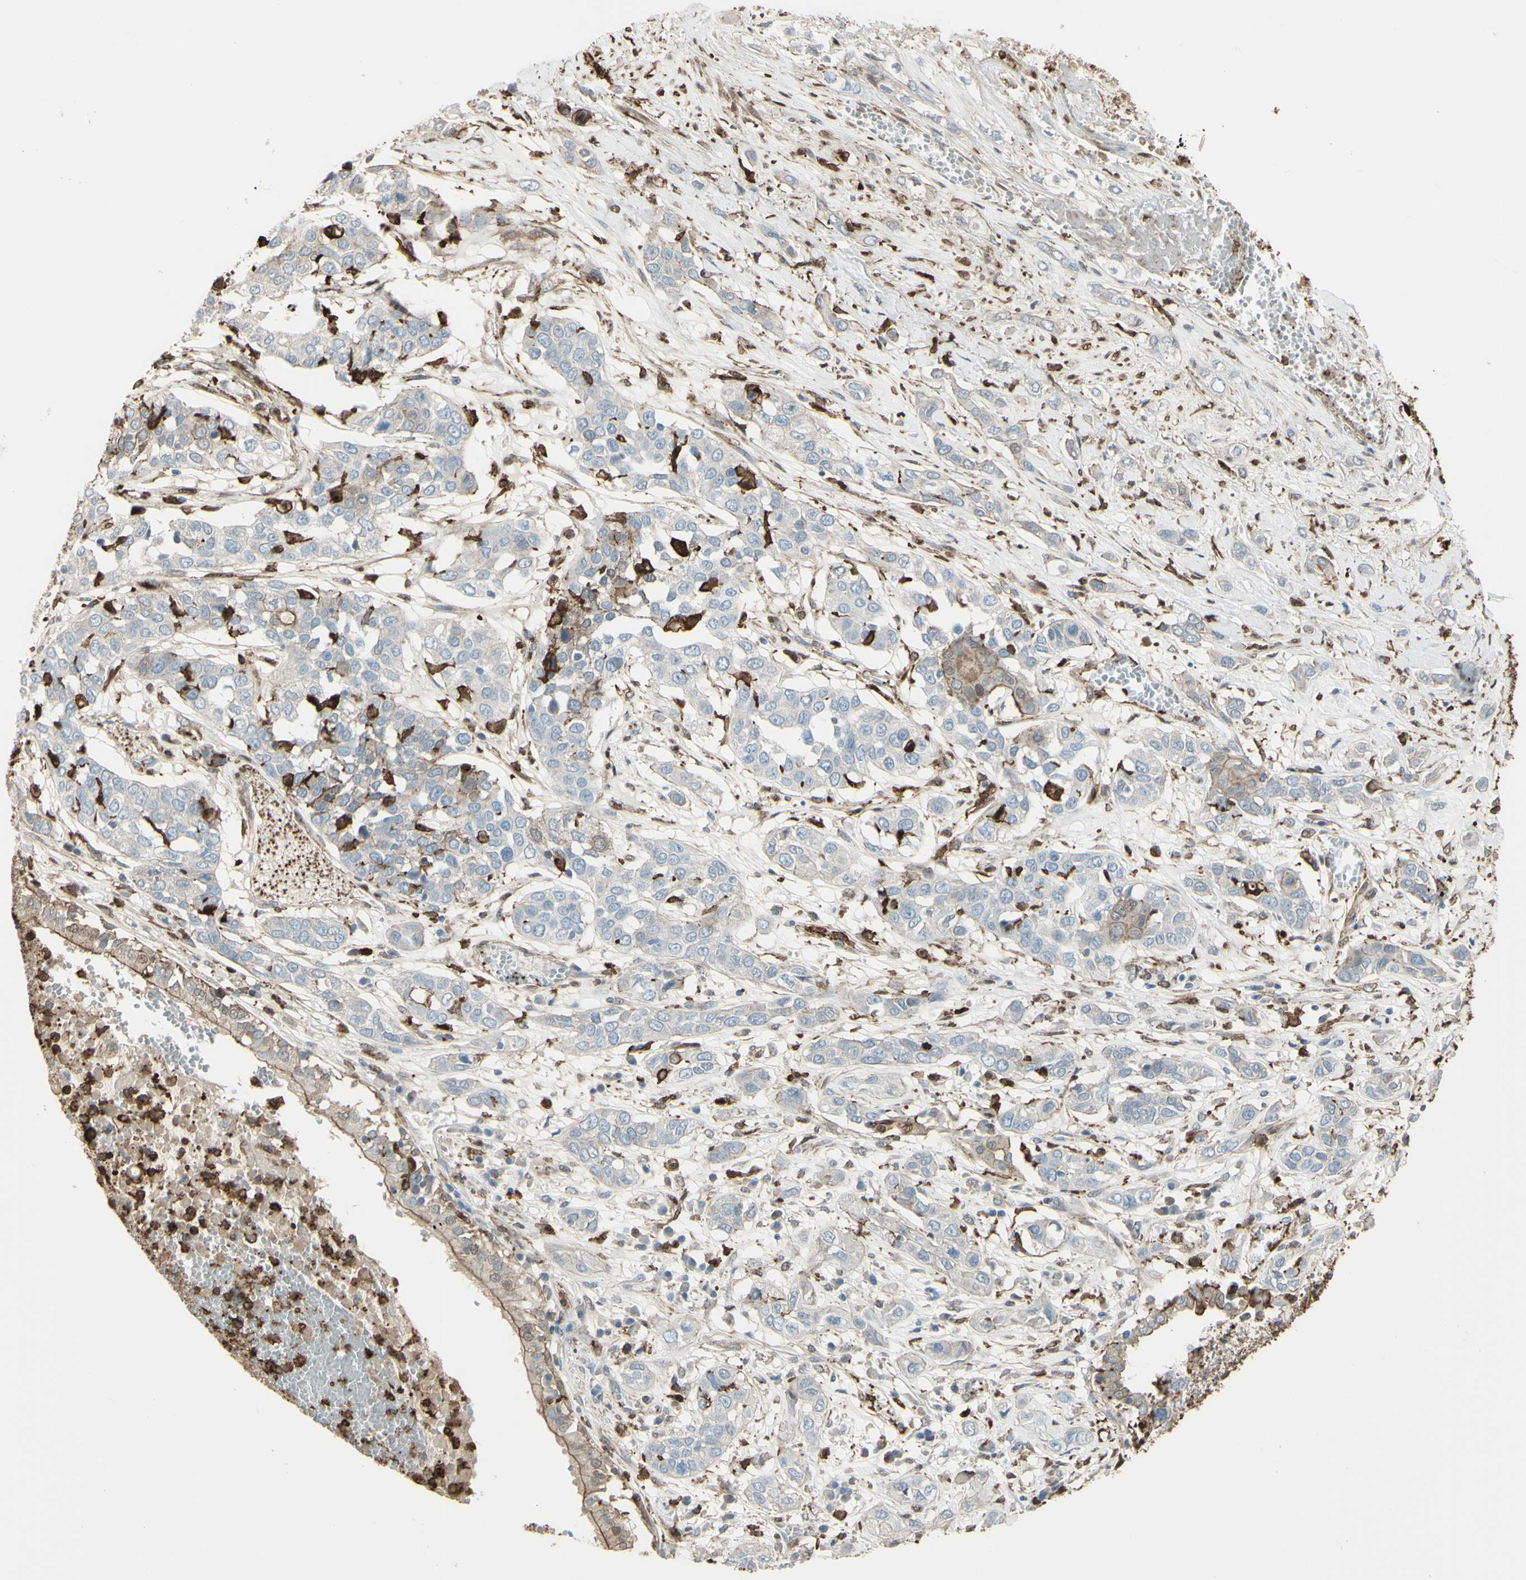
{"staining": {"intensity": "weak", "quantity": ">75%", "location": "cytoplasmic/membranous"}, "tissue": "lung cancer", "cell_type": "Tumor cells", "image_type": "cancer", "snomed": [{"axis": "morphology", "description": "Squamous cell carcinoma, NOS"}, {"axis": "topography", "description": "Lung"}], "caption": "A high-resolution histopathology image shows immunohistochemistry staining of squamous cell carcinoma (lung), which shows weak cytoplasmic/membranous expression in about >75% of tumor cells.", "gene": "GSN", "patient": {"sex": "male", "age": 71}}